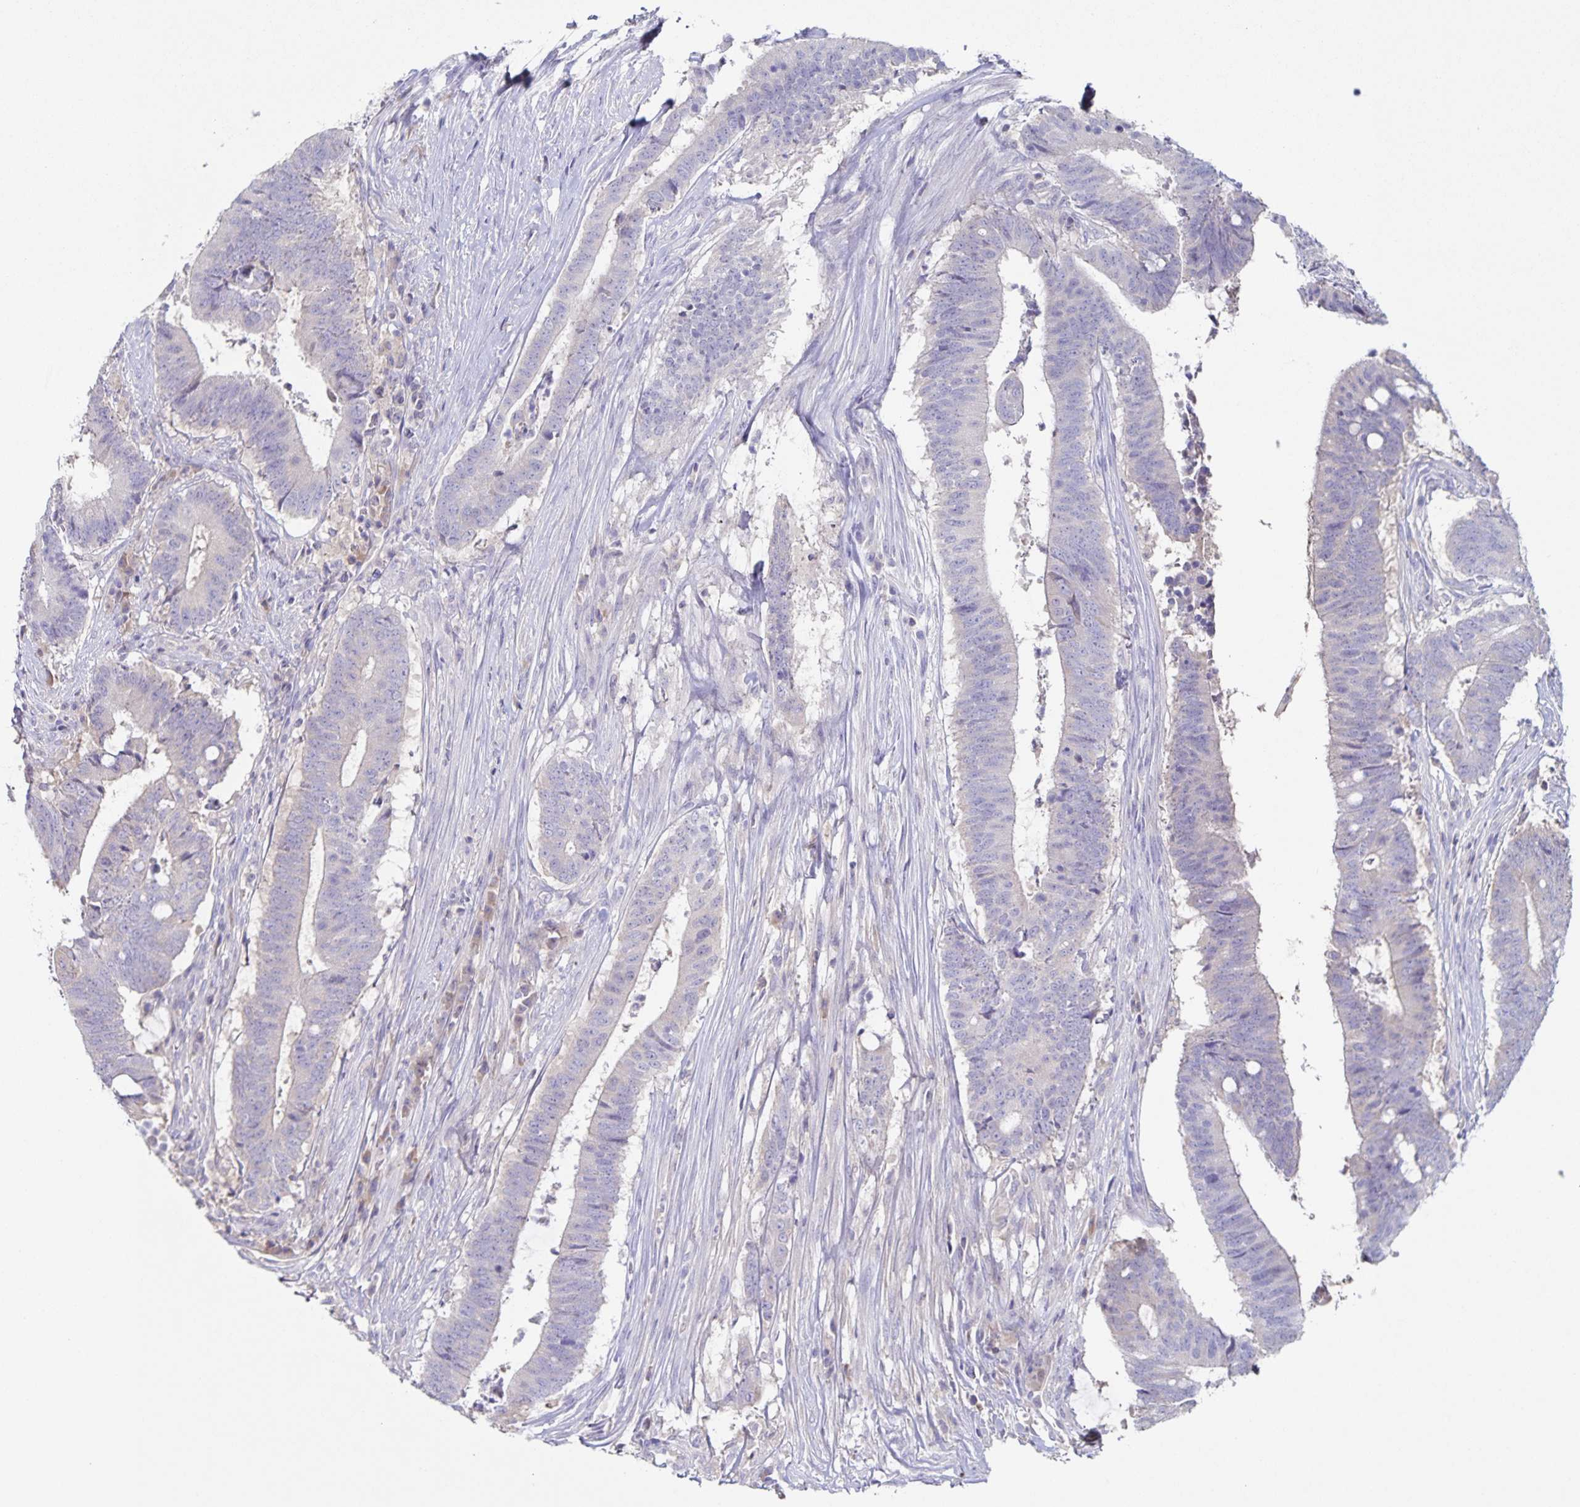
{"staining": {"intensity": "negative", "quantity": "none", "location": "none"}, "tissue": "colorectal cancer", "cell_type": "Tumor cells", "image_type": "cancer", "snomed": [{"axis": "morphology", "description": "Adenocarcinoma, NOS"}, {"axis": "topography", "description": "Colon"}], "caption": "Immunohistochemistry (IHC) photomicrograph of neoplastic tissue: colorectal cancer stained with DAB (3,3'-diaminobenzidine) displays no significant protein staining in tumor cells. (DAB immunohistochemistry, high magnification).", "gene": "RPL36A", "patient": {"sex": "female", "age": 43}}